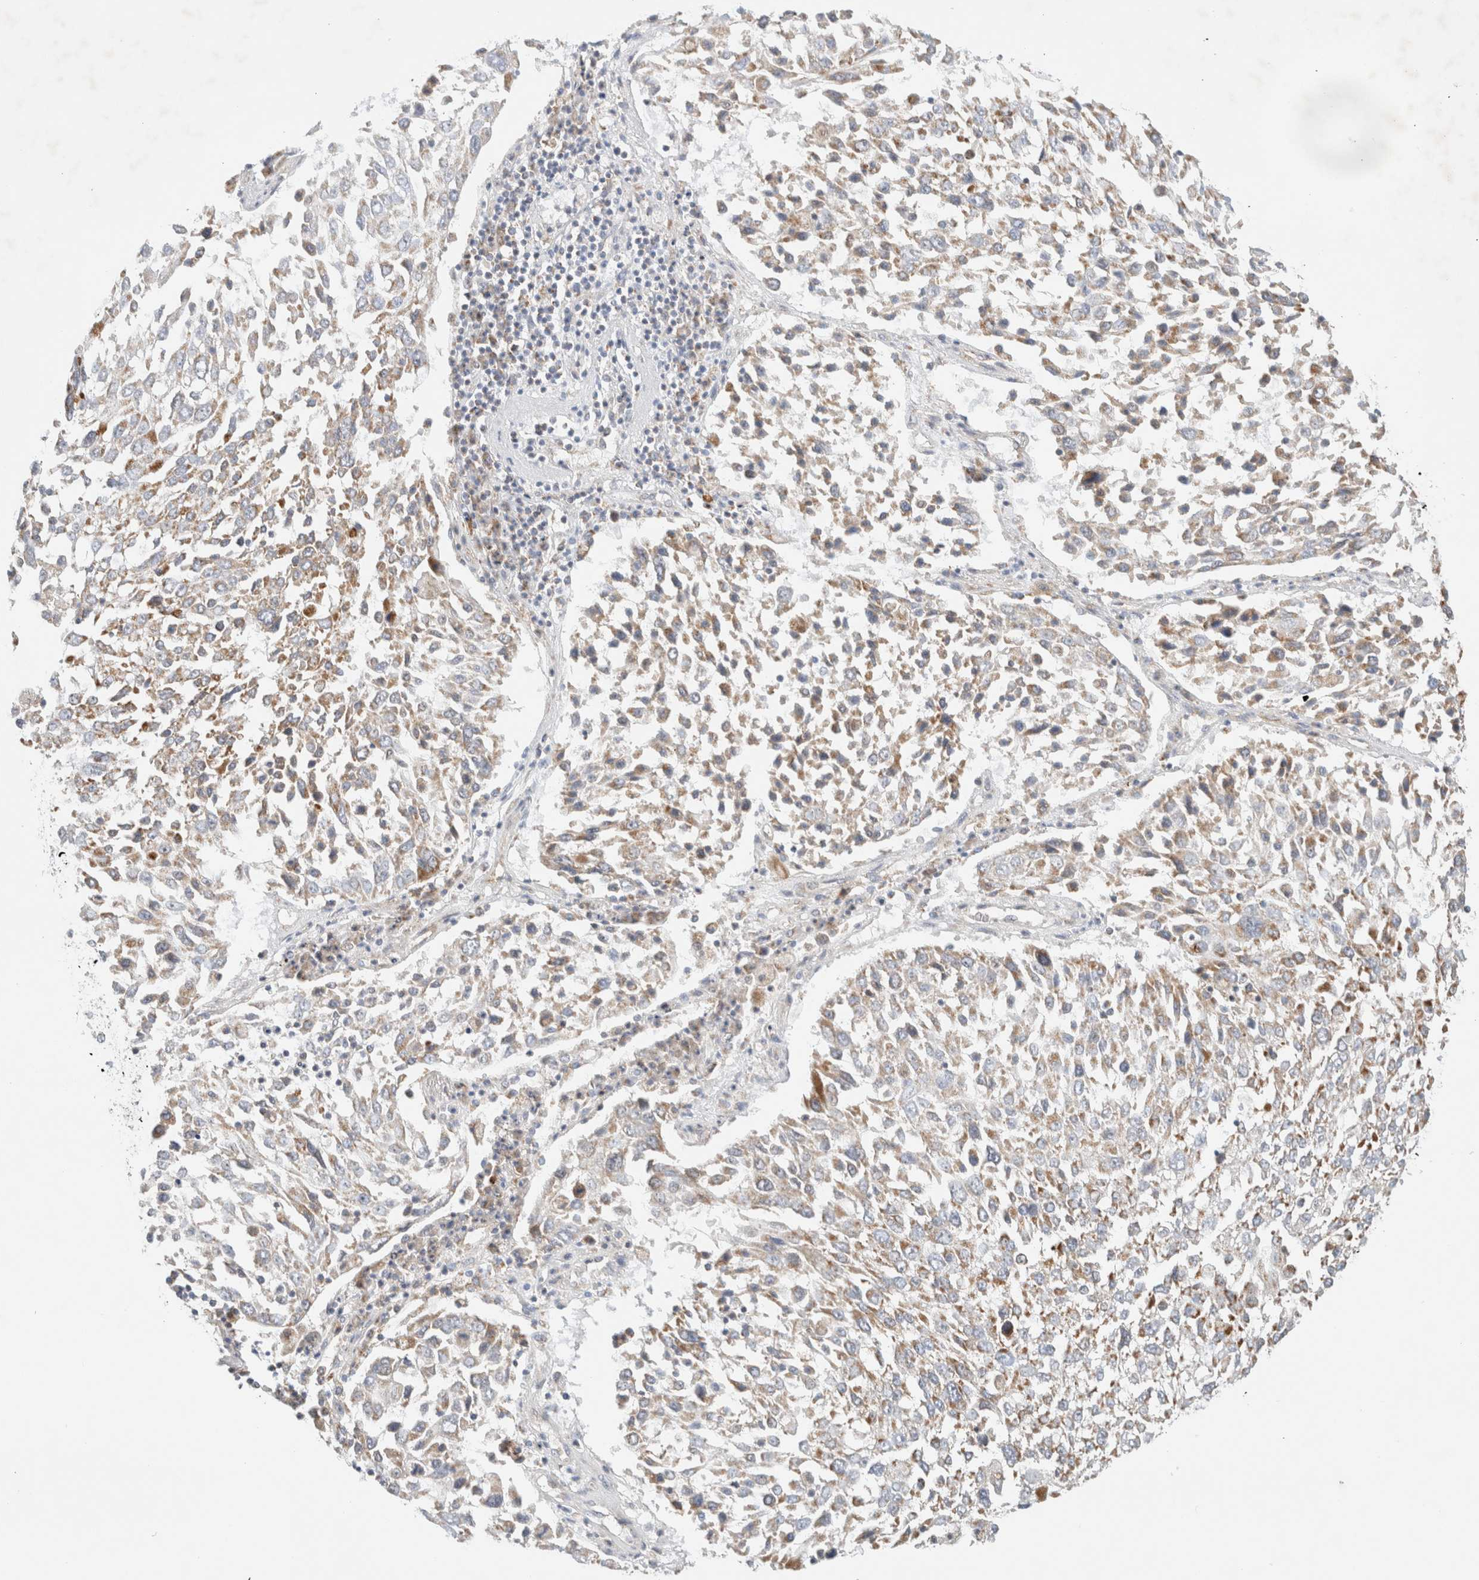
{"staining": {"intensity": "moderate", "quantity": ">75%", "location": "cytoplasmic/membranous"}, "tissue": "lung cancer", "cell_type": "Tumor cells", "image_type": "cancer", "snomed": [{"axis": "morphology", "description": "Squamous cell carcinoma, NOS"}, {"axis": "topography", "description": "Lung"}], "caption": "Approximately >75% of tumor cells in lung cancer show moderate cytoplasmic/membranous protein staining as visualized by brown immunohistochemical staining.", "gene": "MRM3", "patient": {"sex": "male", "age": 65}}